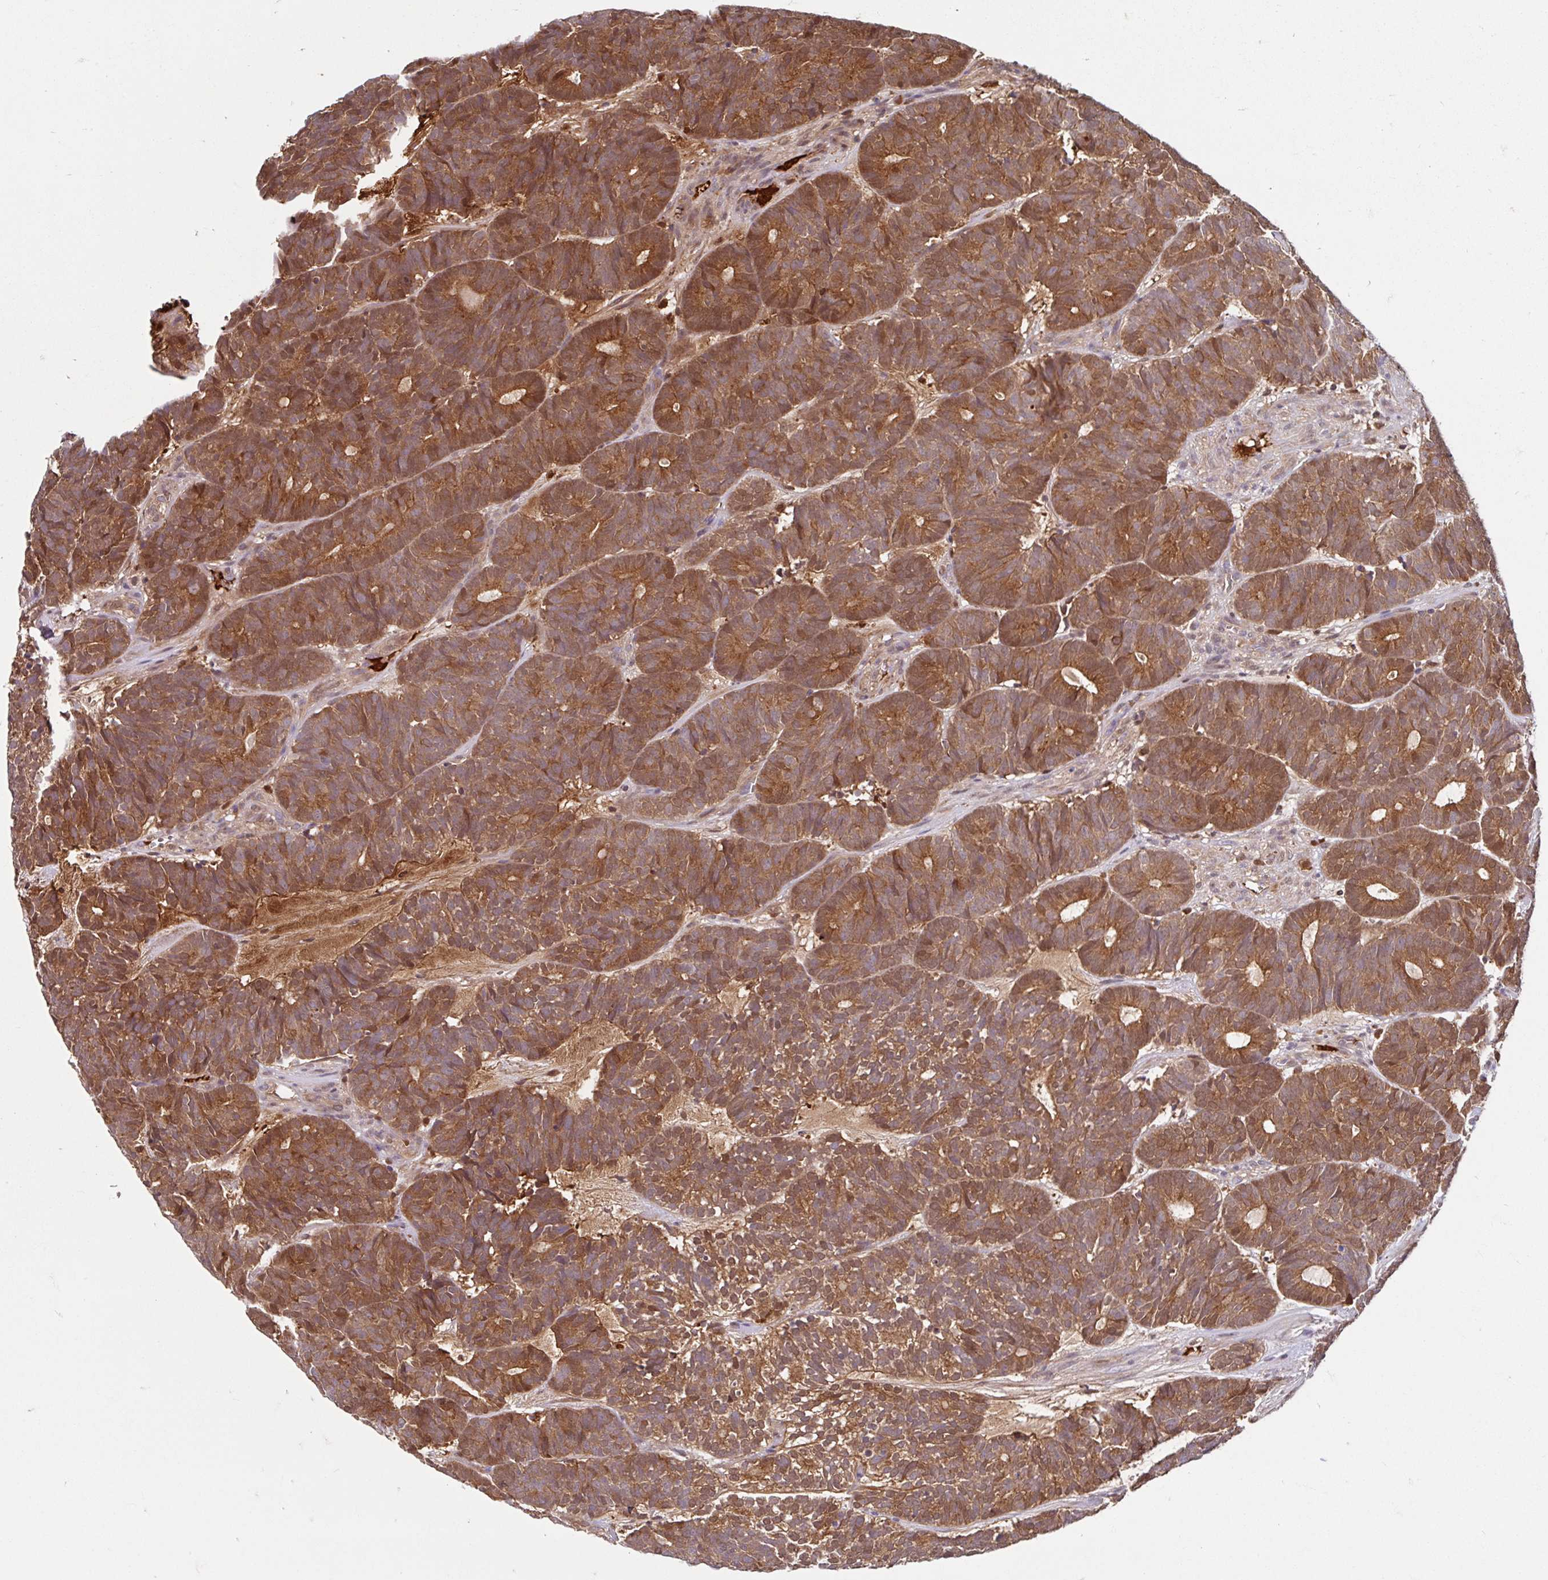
{"staining": {"intensity": "moderate", "quantity": ">75%", "location": "cytoplasmic/membranous"}, "tissue": "head and neck cancer", "cell_type": "Tumor cells", "image_type": "cancer", "snomed": [{"axis": "morphology", "description": "Adenocarcinoma, NOS"}, {"axis": "topography", "description": "Head-Neck"}], "caption": "Immunohistochemical staining of human head and neck cancer (adenocarcinoma) demonstrates medium levels of moderate cytoplasmic/membranous protein positivity in approximately >75% of tumor cells.", "gene": "BLVRA", "patient": {"sex": "female", "age": 81}}